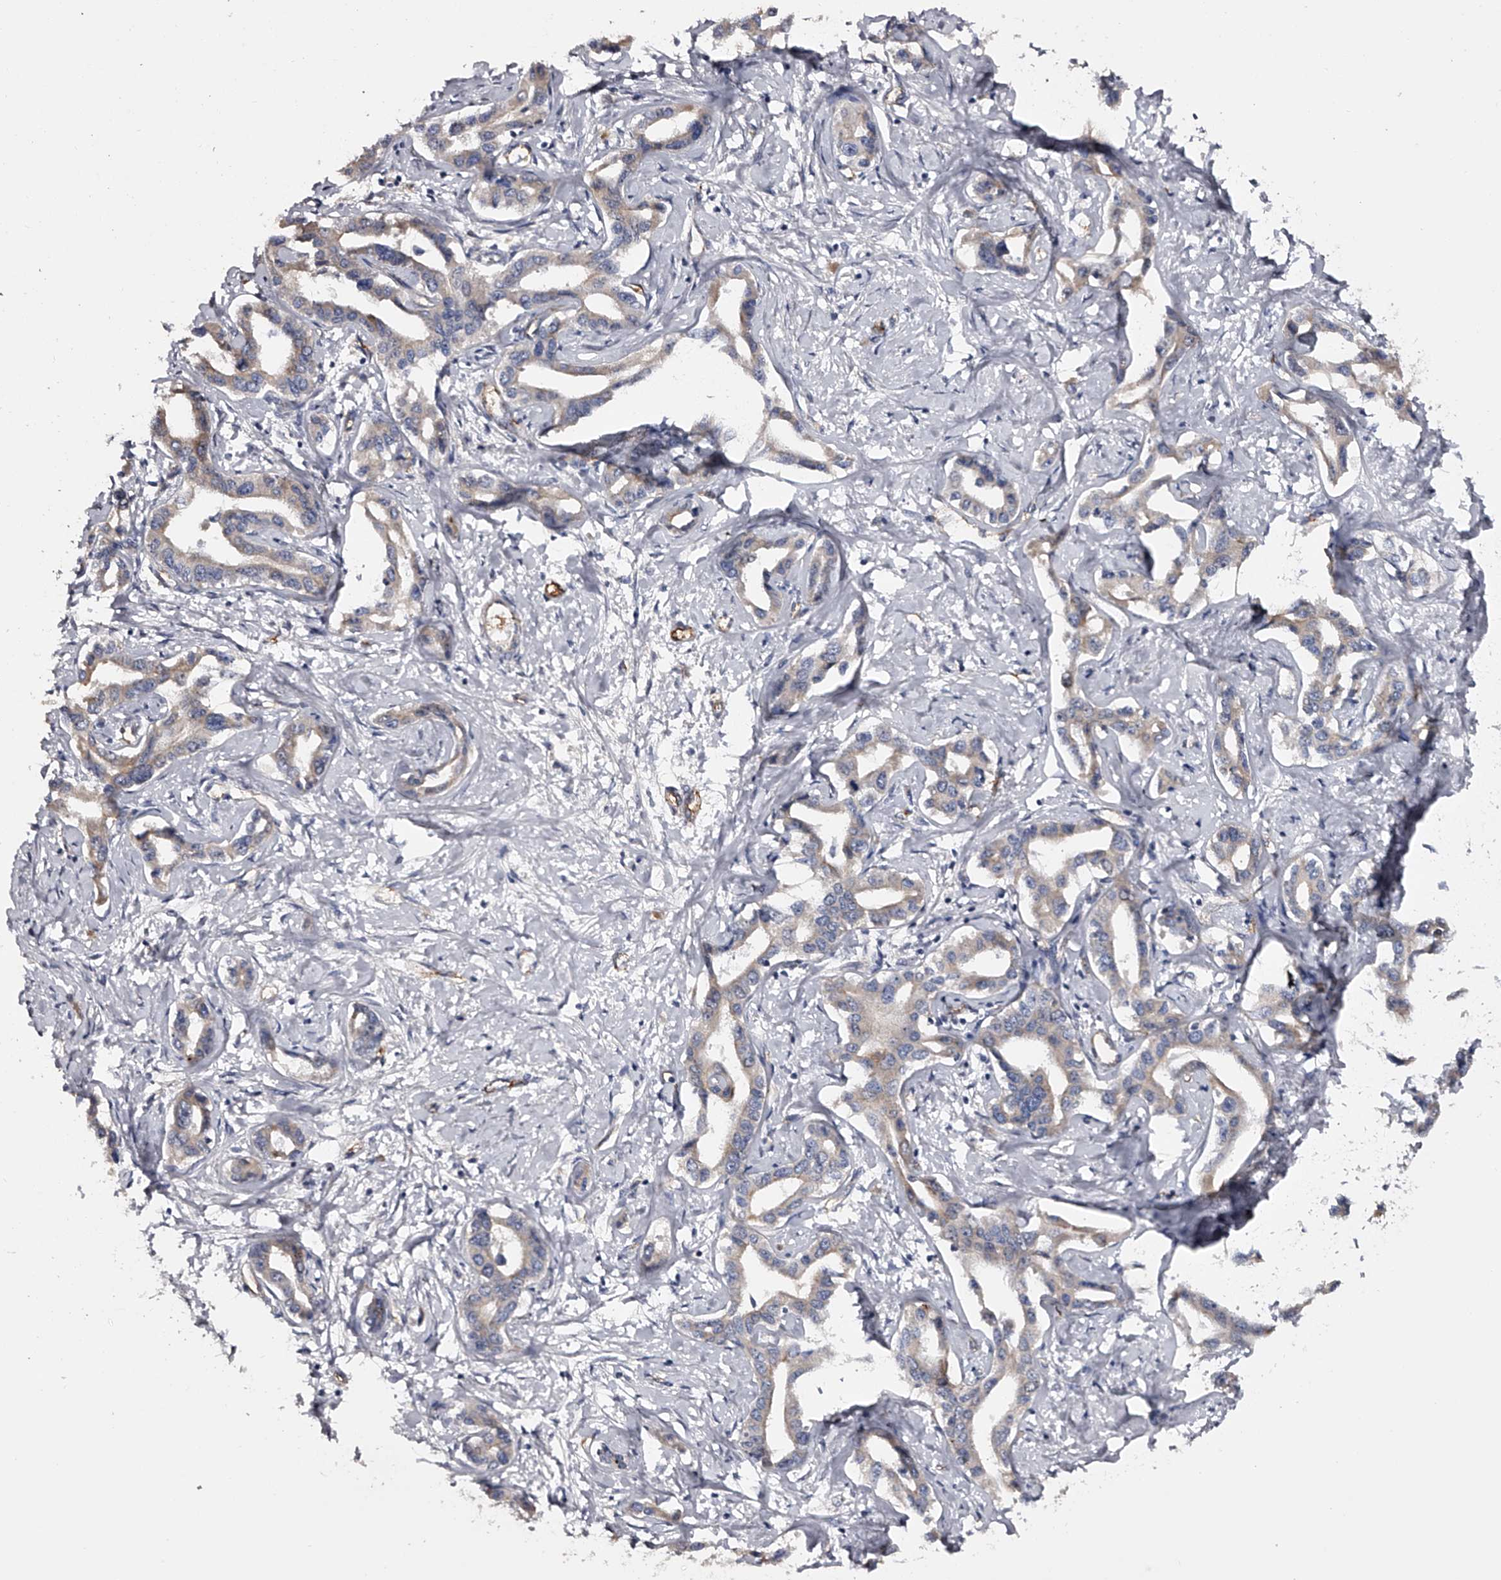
{"staining": {"intensity": "weak", "quantity": "25%-75%", "location": "cytoplasmic/membranous"}, "tissue": "liver cancer", "cell_type": "Tumor cells", "image_type": "cancer", "snomed": [{"axis": "morphology", "description": "Cholangiocarcinoma"}, {"axis": "topography", "description": "Liver"}], "caption": "There is low levels of weak cytoplasmic/membranous staining in tumor cells of cholangiocarcinoma (liver), as demonstrated by immunohistochemical staining (brown color).", "gene": "MDN1", "patient": {"sex": "male", "age": 59}}